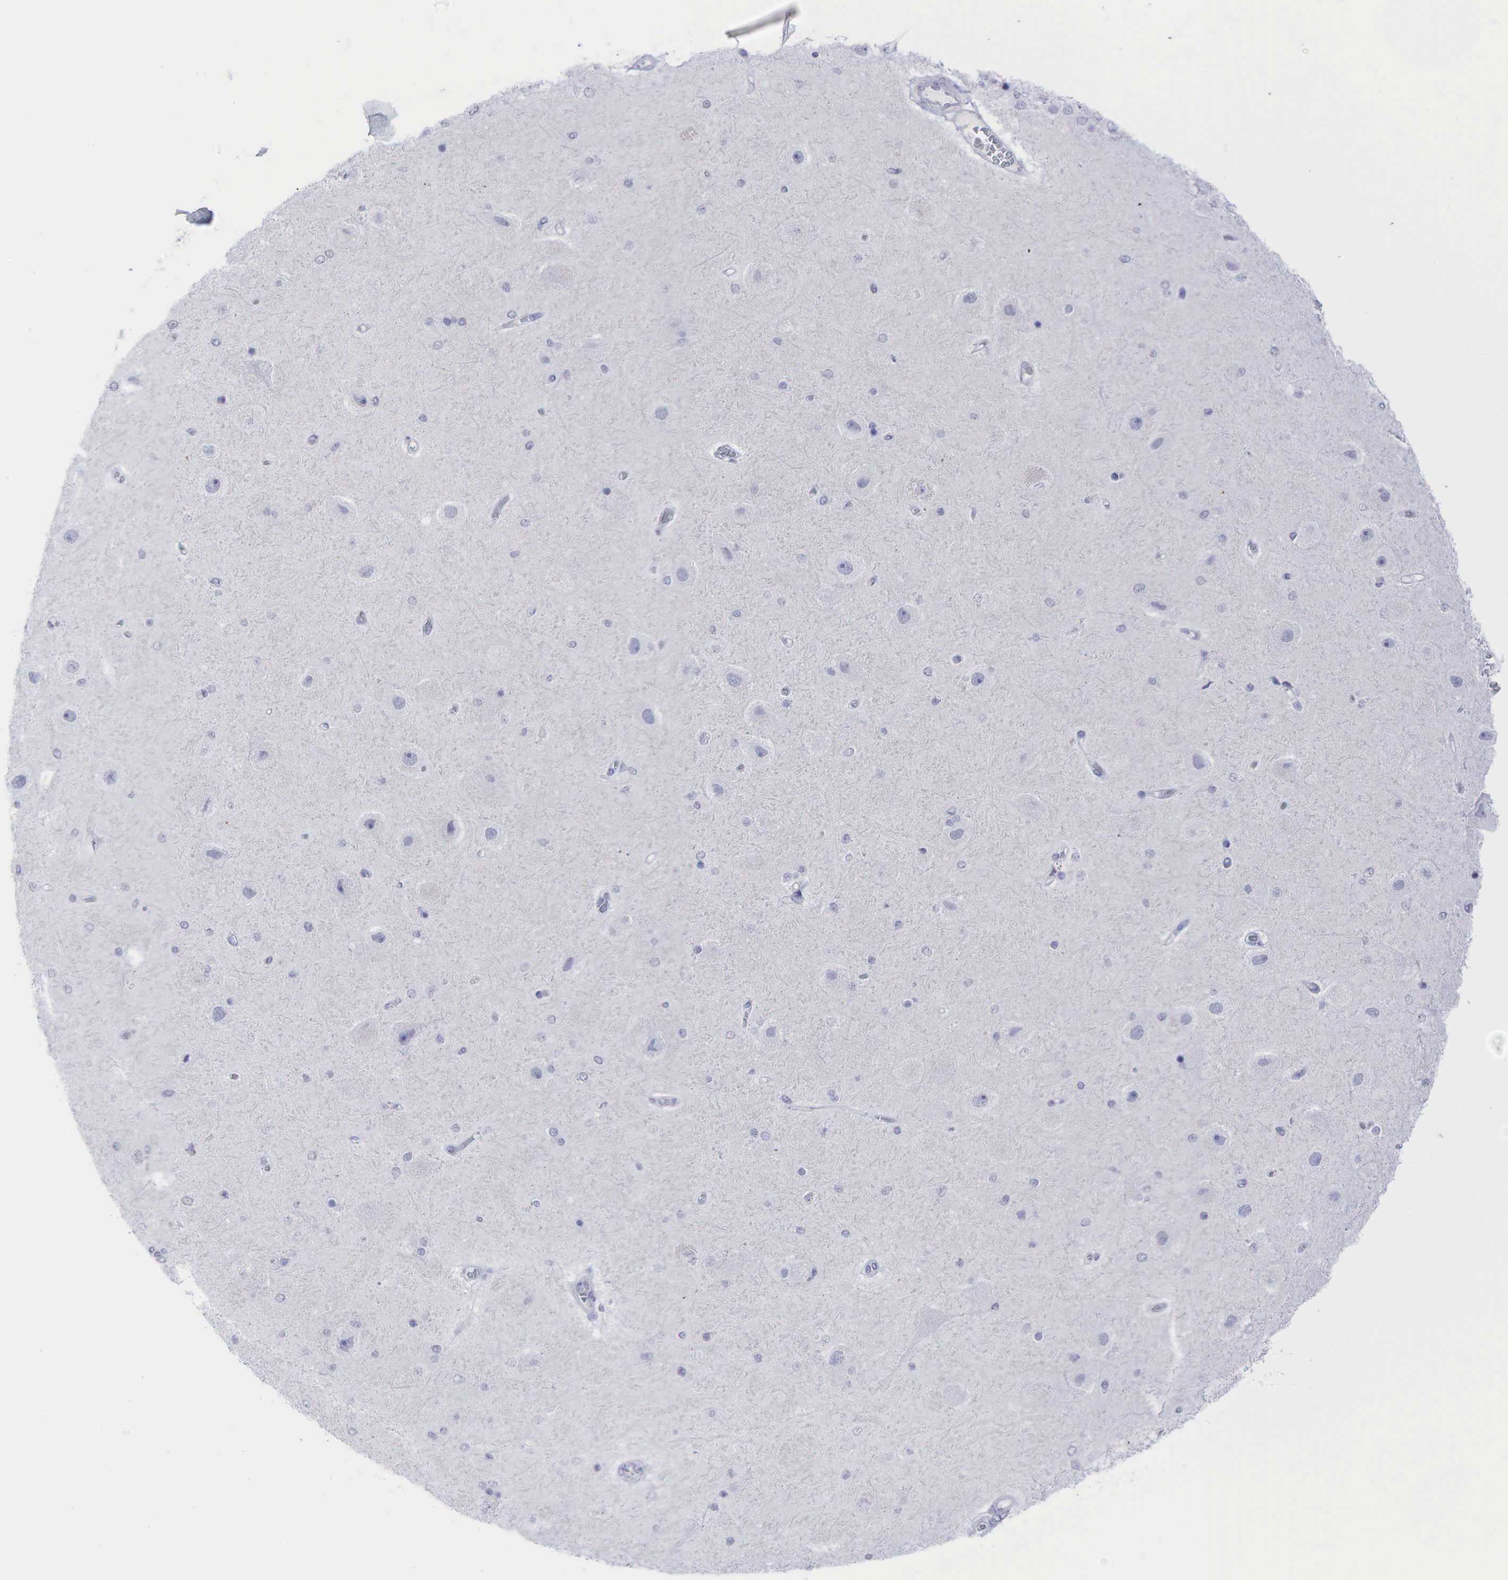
{"staining": {"intensity": "negative", "quantity": "none", "location": "none"}, "tissue": "hippocampus", "cell_type": "Glial cells", "image_type": "normal", "snomed": [{"axis": "morphology", "description": "Normal tissue, NOS"}, {"axis": "topography", "description": "Hippocampus"}], "caption": "IHC image of unremarkable hippocampus: human hippocampus stained with DAB (3,3'-diaminobenzidine) reveals no significant protein positivity in glial cells.", "gene": "AR", "patient": {"sex": "female", "age": 54}}